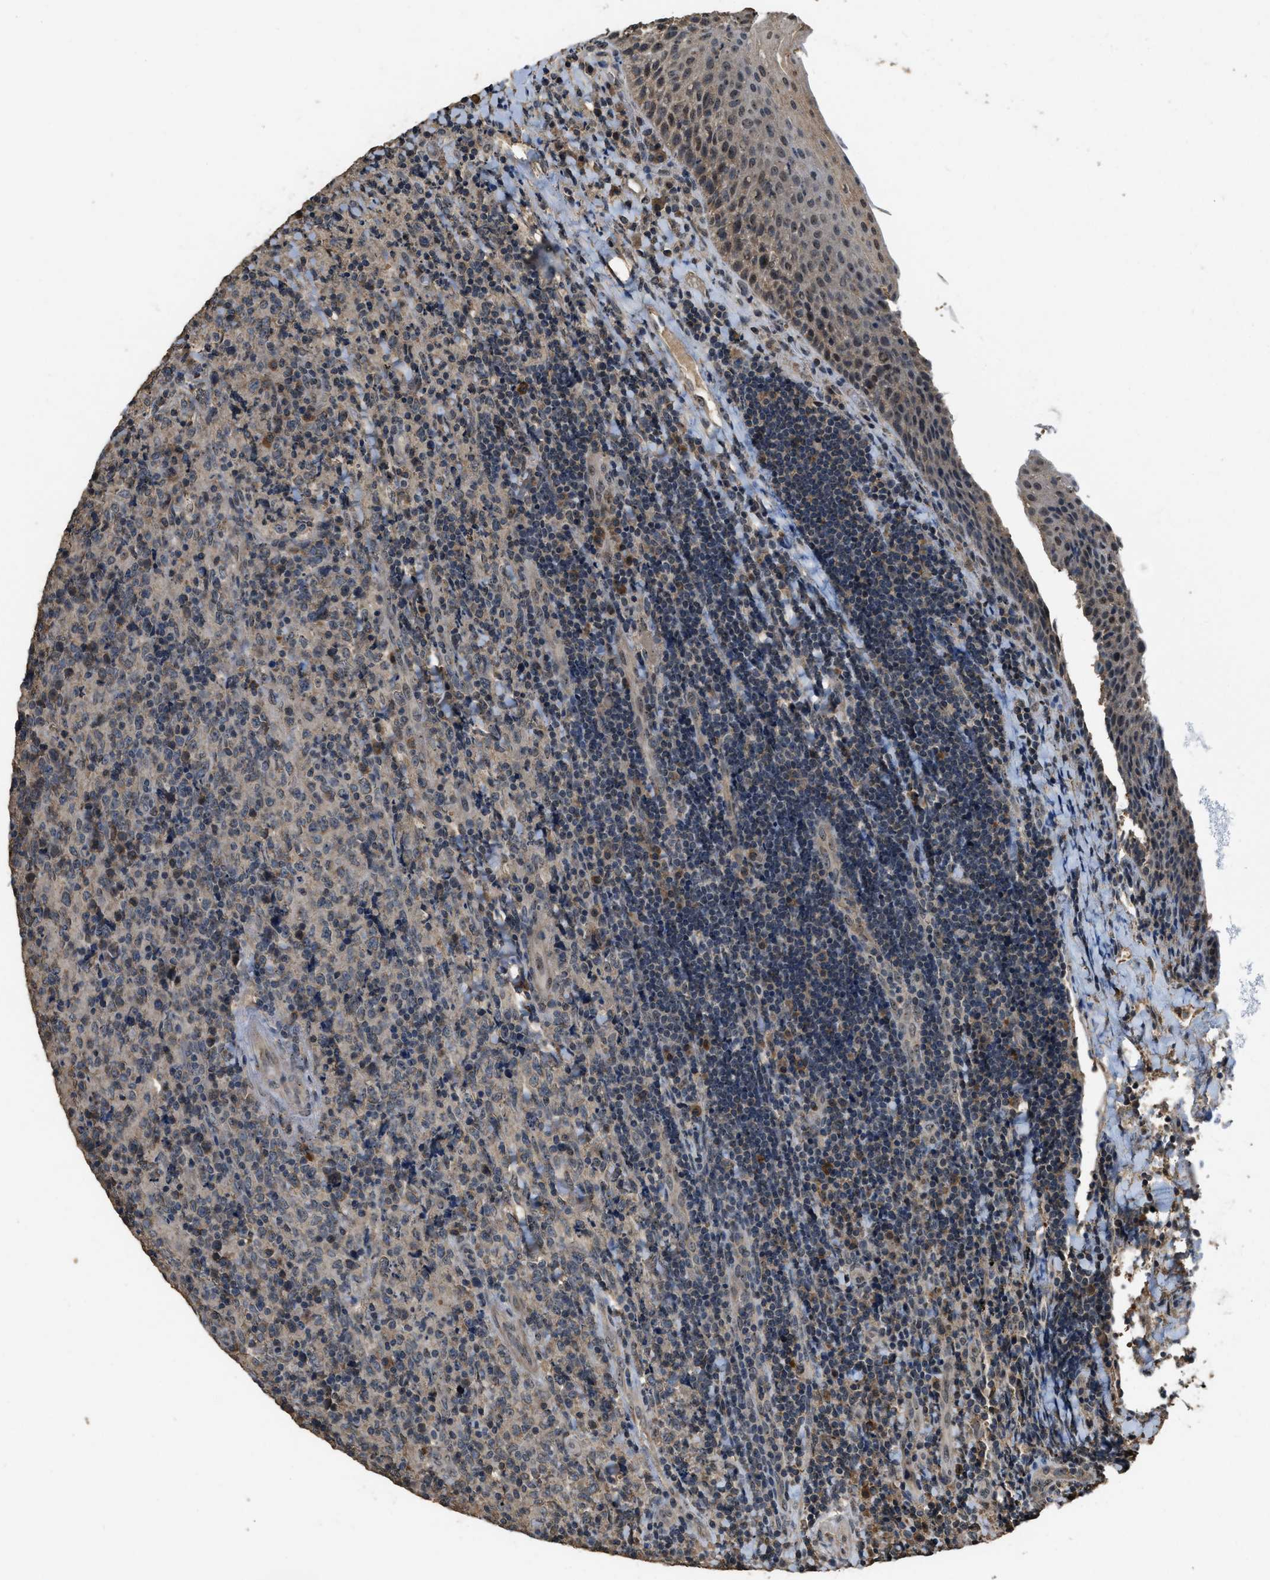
{"staining": {"intensity": "weak", "quantity": ">75%", "location": "cytoplasmic/membranous"}, "tissue": "lymphoma", "cell_type": "Tumor cells", "image_type": "cancer", "snomed": [{"axis": "morphology", "description": "Malignant lymphoma, non-Hodgkin's type, High grade"}, {"axis": "topography", "description": "Tonsil"}], "caption": "The photomicrograph exhibits staining of high-grade malignant lymphoma, non-Hodgkin's type, revealing weak cytoplasmic/membranous protein expression (brown color) within tumor cells.", "gene": "DENND6B", "patient": {"sex": "female", "age": 36}}